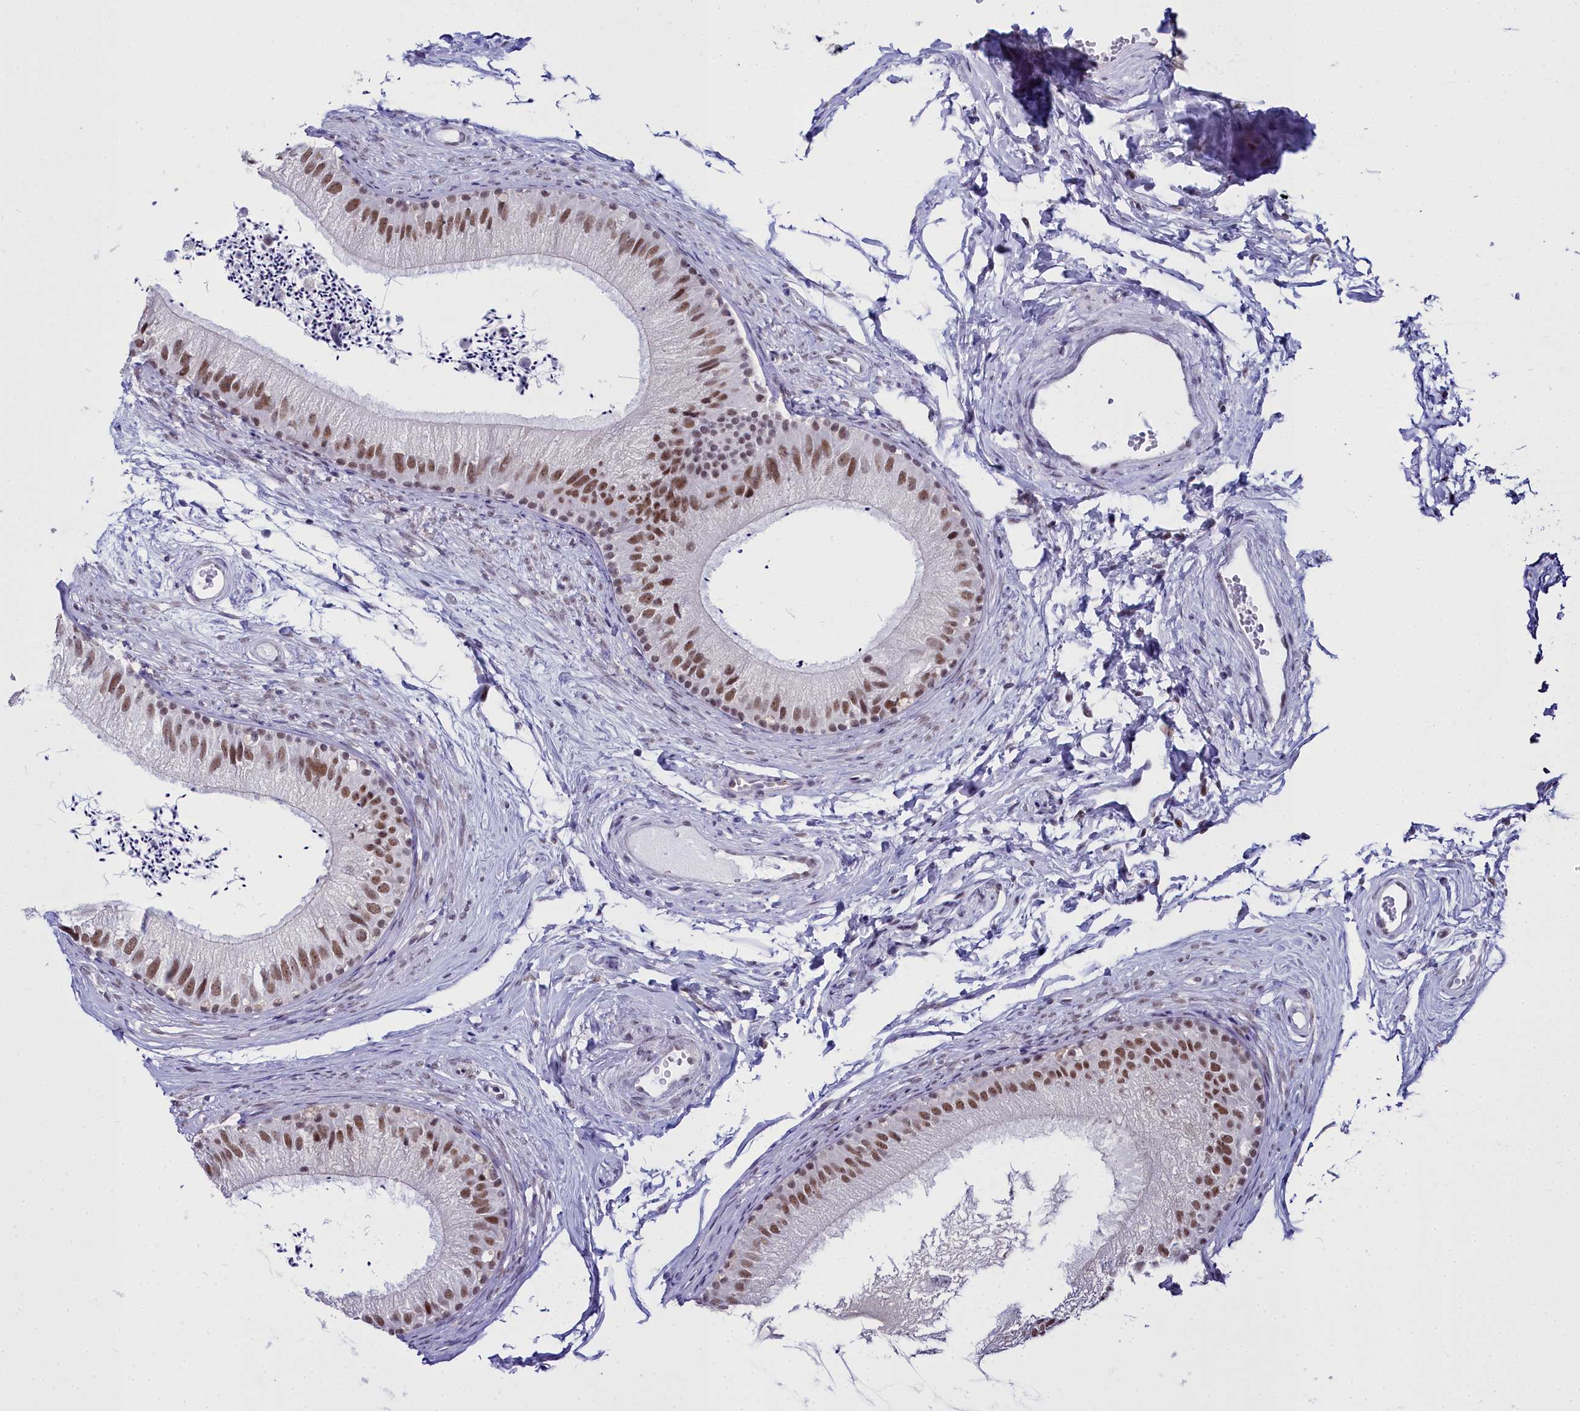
{"staining": {"intensity": "moderate", "quantity": ">75%", "location": "nuclear"}, "tissue": "epididymis", "cell_type": "Glandular cells", "image_type": "normal", "snomed": [{"axis": "morphology", "description": "Normal tissue, NOS"}, {"axis": "topography", "description": "Epididymis"}], "caption": "Immunohistochemical staining of normal human epididymis reveals medium levels of moderate nuclear positivity in approximately >75% of glandular cells. (DAB = brown stain, brightfield microscopy at high magnification).", "gene": "RBM12", "patient": {"sex": "male", "age": 56}}